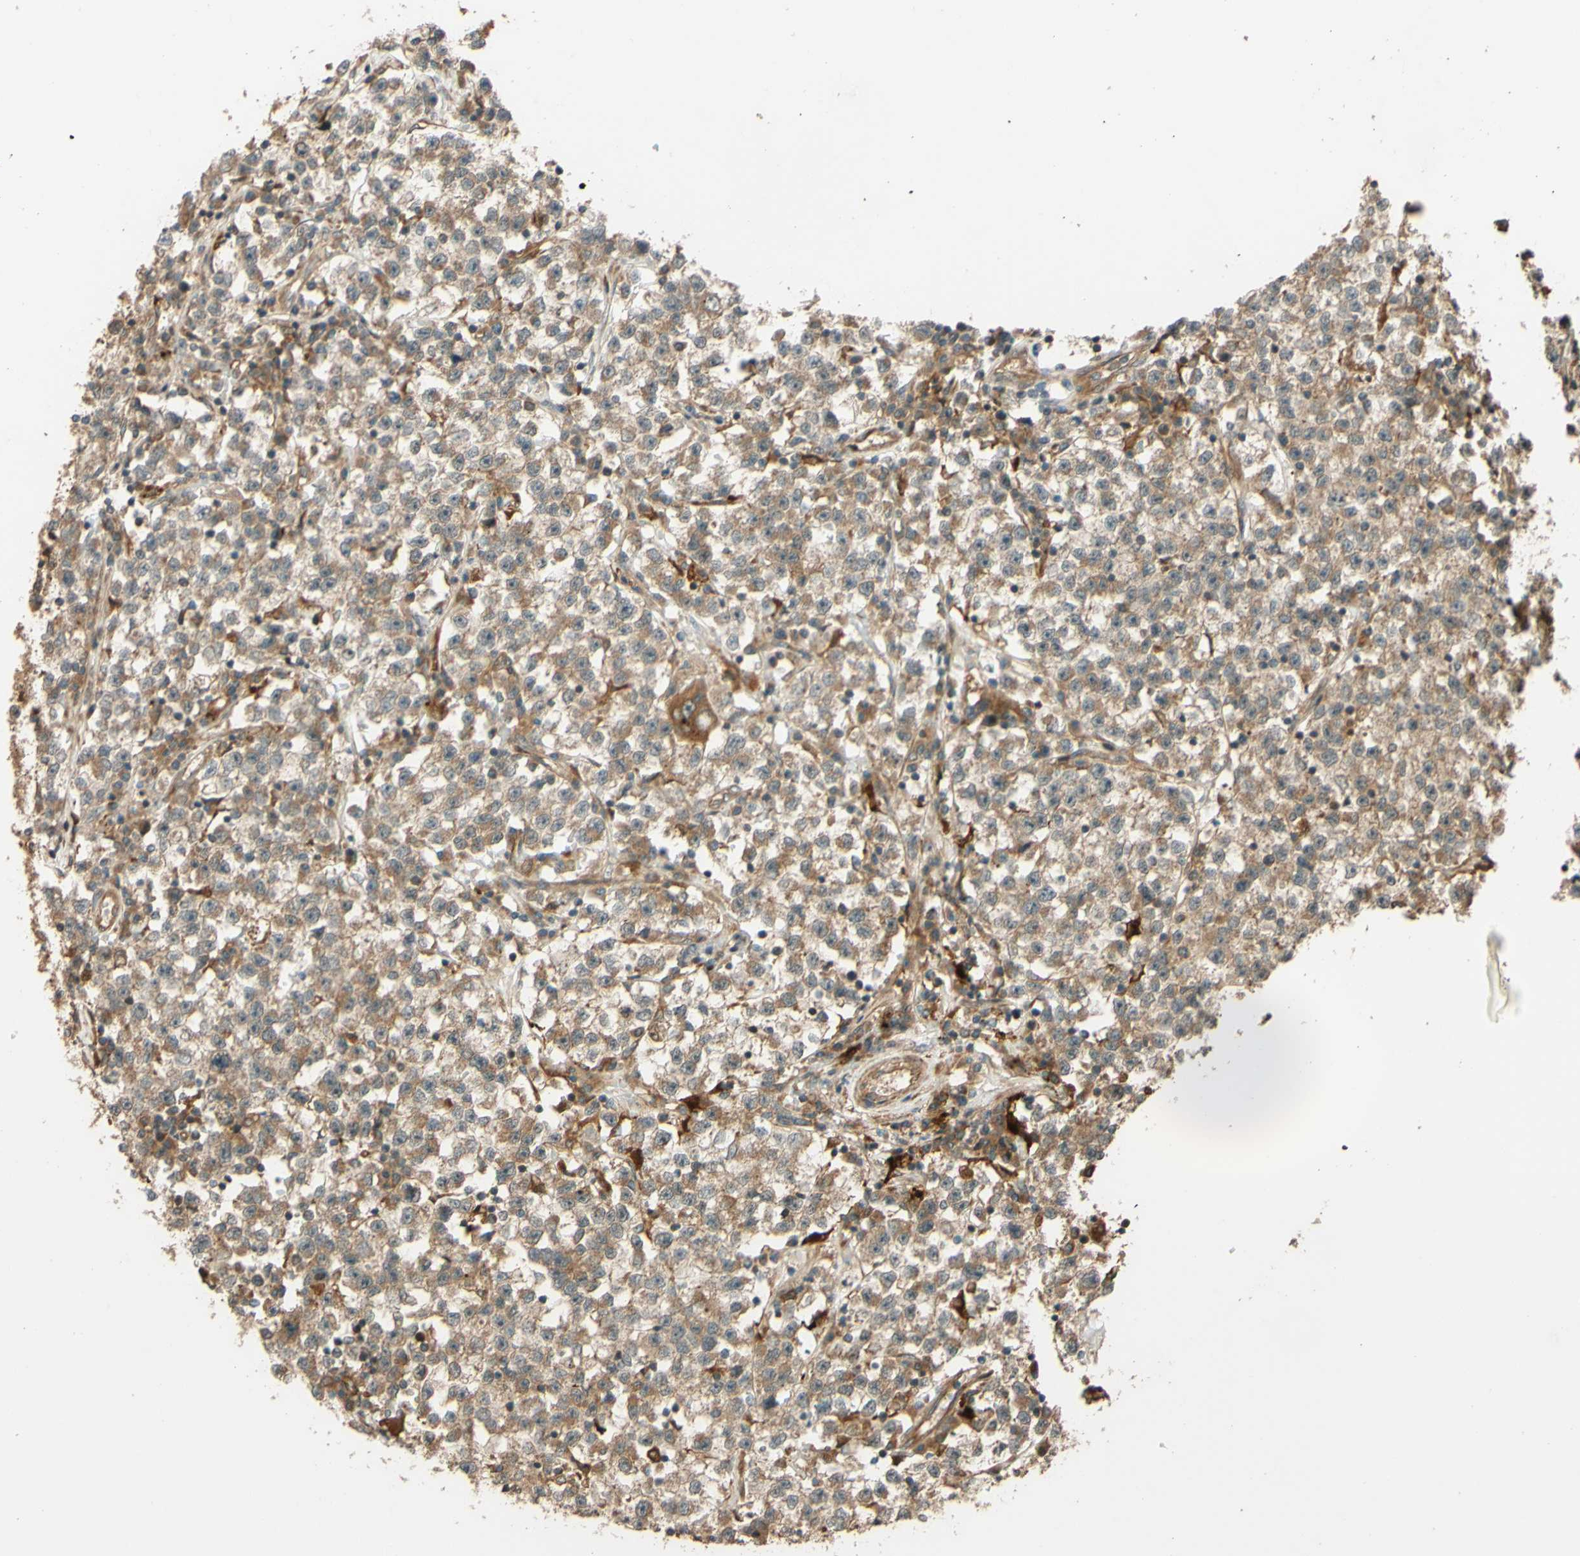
{"staining": {"intensity": "weak", "quantity": ">75%", "location": "cytoplasmic/membranous"}, "tissue": "testis cancer", "cell_type": "Tumor cells", "image_type": "cancer", "snomed": [{"axis": "morphology", "description": "Seminoma, NOS"}, {"axis": "topography", "description": "Testis"}], "caption": "Weak cytoplasmic/membranous positivity for a protein is identified in about >75% of tumor cells of testis seminoma using IHC.", "gene": "RNF19A", "patient": {"sex": "male", "age": 22}}